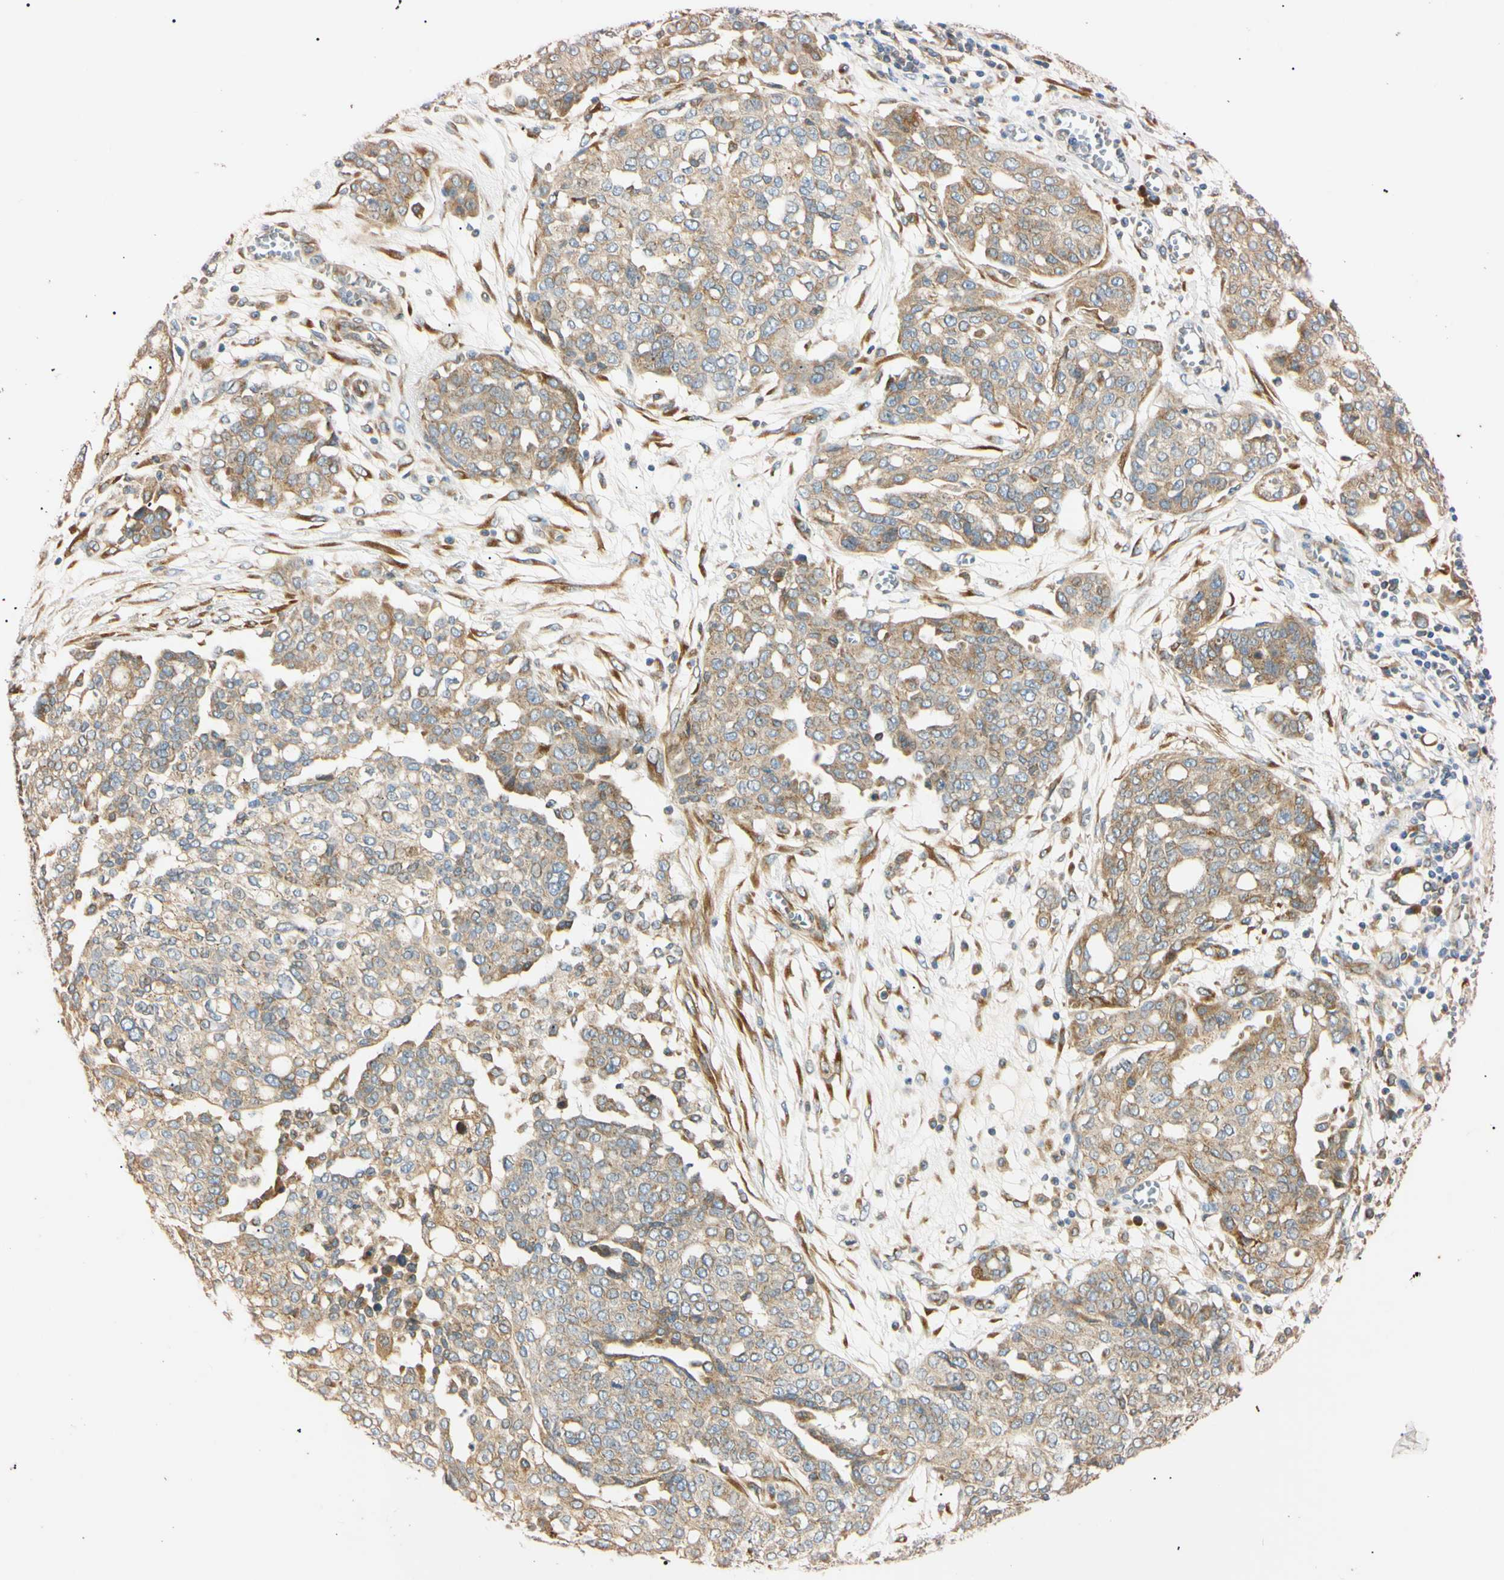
{"staining": {"intensity": "weak", "quantity": ">75%", "location": "cytoplasmic/membranous"}, "tissue": "ovarian cancer", "cell_type": "Tumor cells", "image_type": "cancer", "snomed": [{"axis": "morphology", "description": "Cystadenocarcinoma, serous, NOS"}, {"axis": "topography", "description": "Soft tissue"}, {"axis": "topography", "description": "Ovary"}], "caption": "Weak cytoplasmic/membranous expression for a protein is appreciated in approximately >75% of tumor cells of ovarian cancer using immunohistochemistry.", "gene": "IER3IP1", "patient": {"sex": "female", "age": 57}}